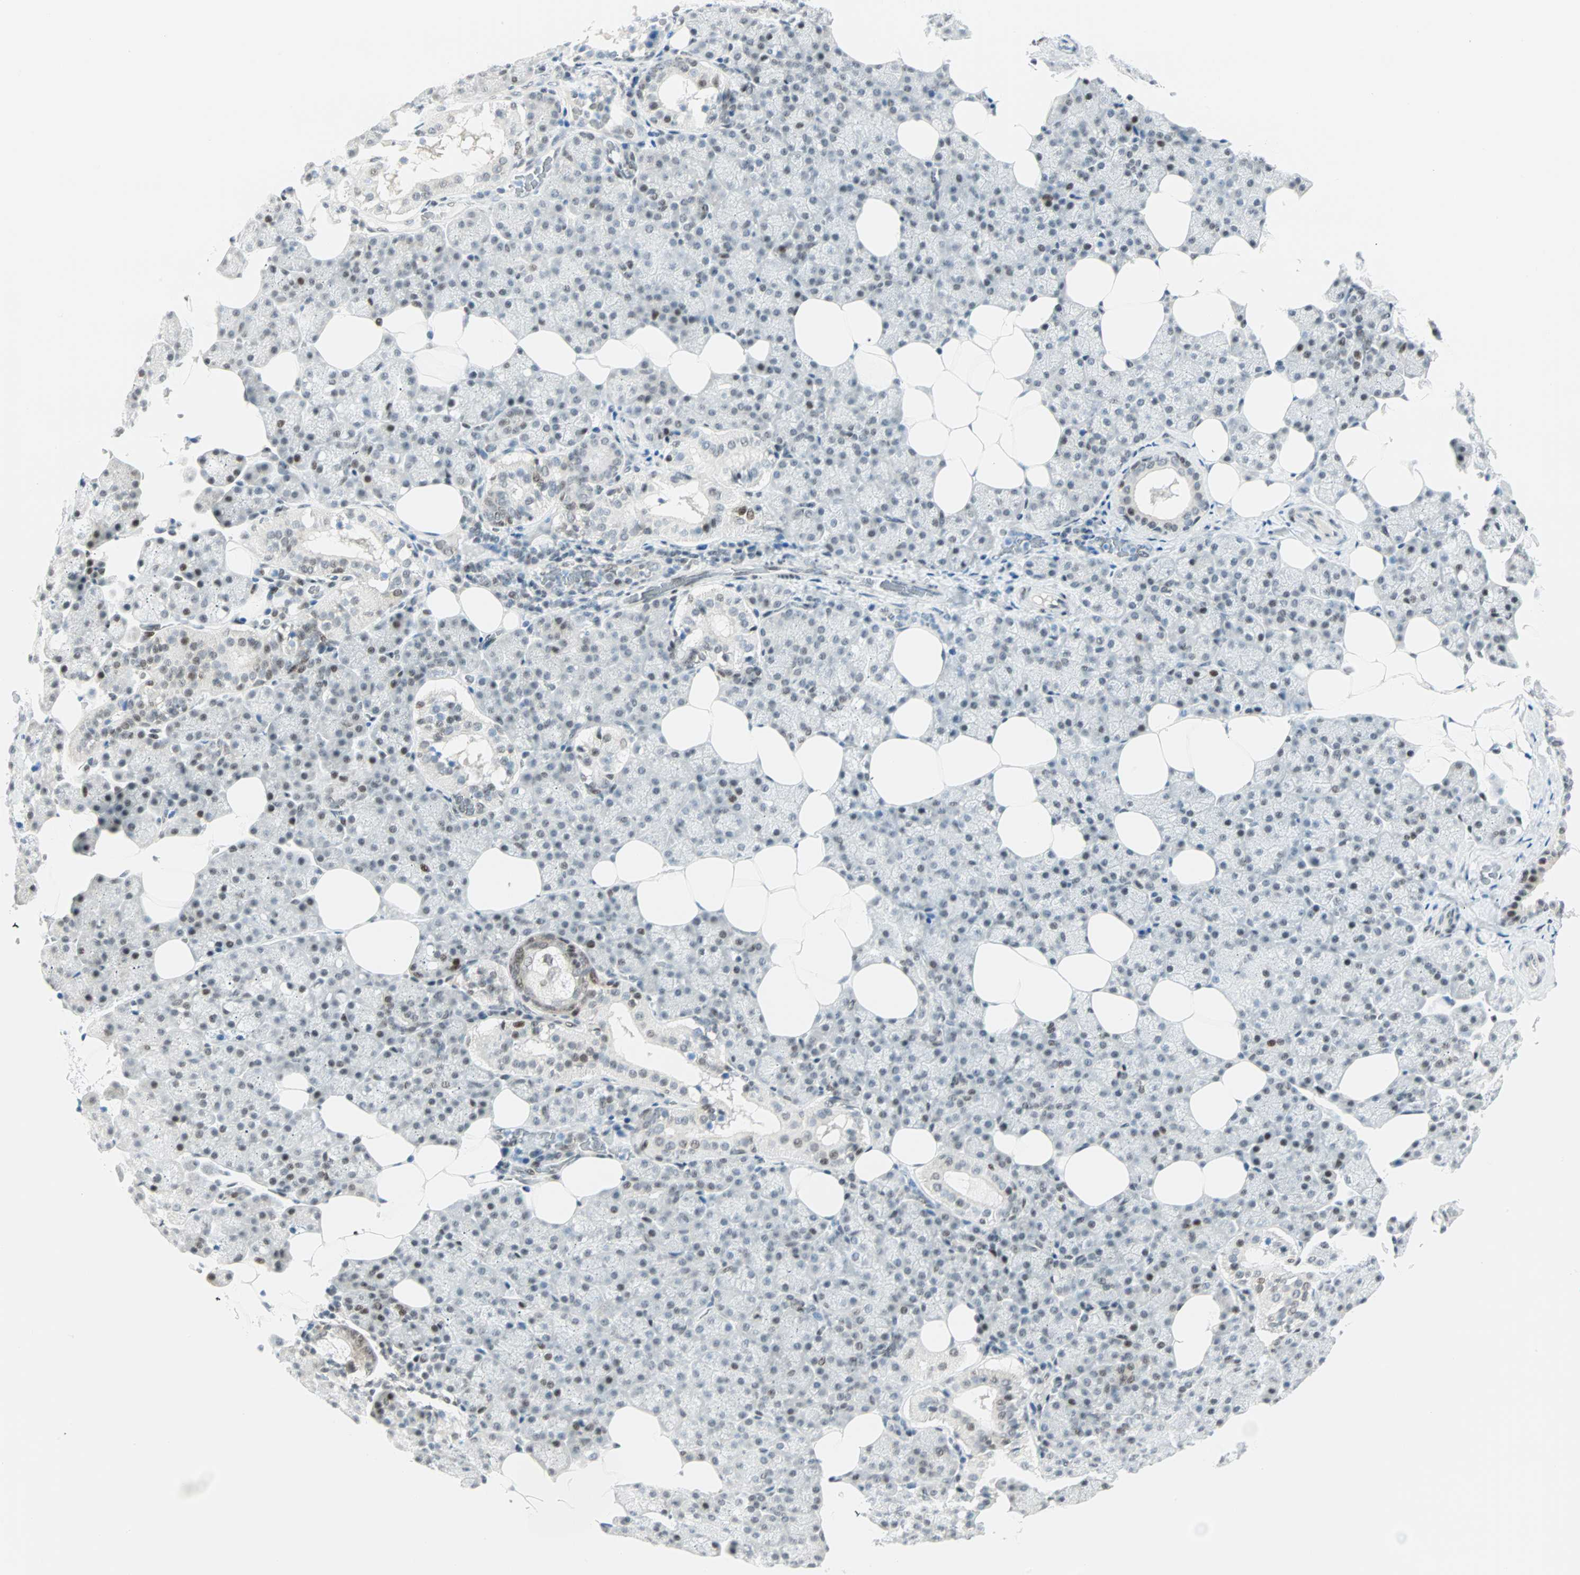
{"staining": {"intensity": "moderate", "quantity": "<25%", "location": "nuclear"}, "tissue": "salivary gland", "cell_type": "Glandular cells", "image_type": "normal", "snomed": [{"axis": "morphology", "description": "Normal tissue, NOS"}, {"axis": "topography", "description": "Lymph node"}, {"axis": "topography", "description": "Salivary gland"}], "caption": "Glandular cells show low levels of moderate nuclear staining in about <25% of cells in benign human salivary gland.", "gene": "PKNOX1", "patient": {"sex": "male", "age": 8}}